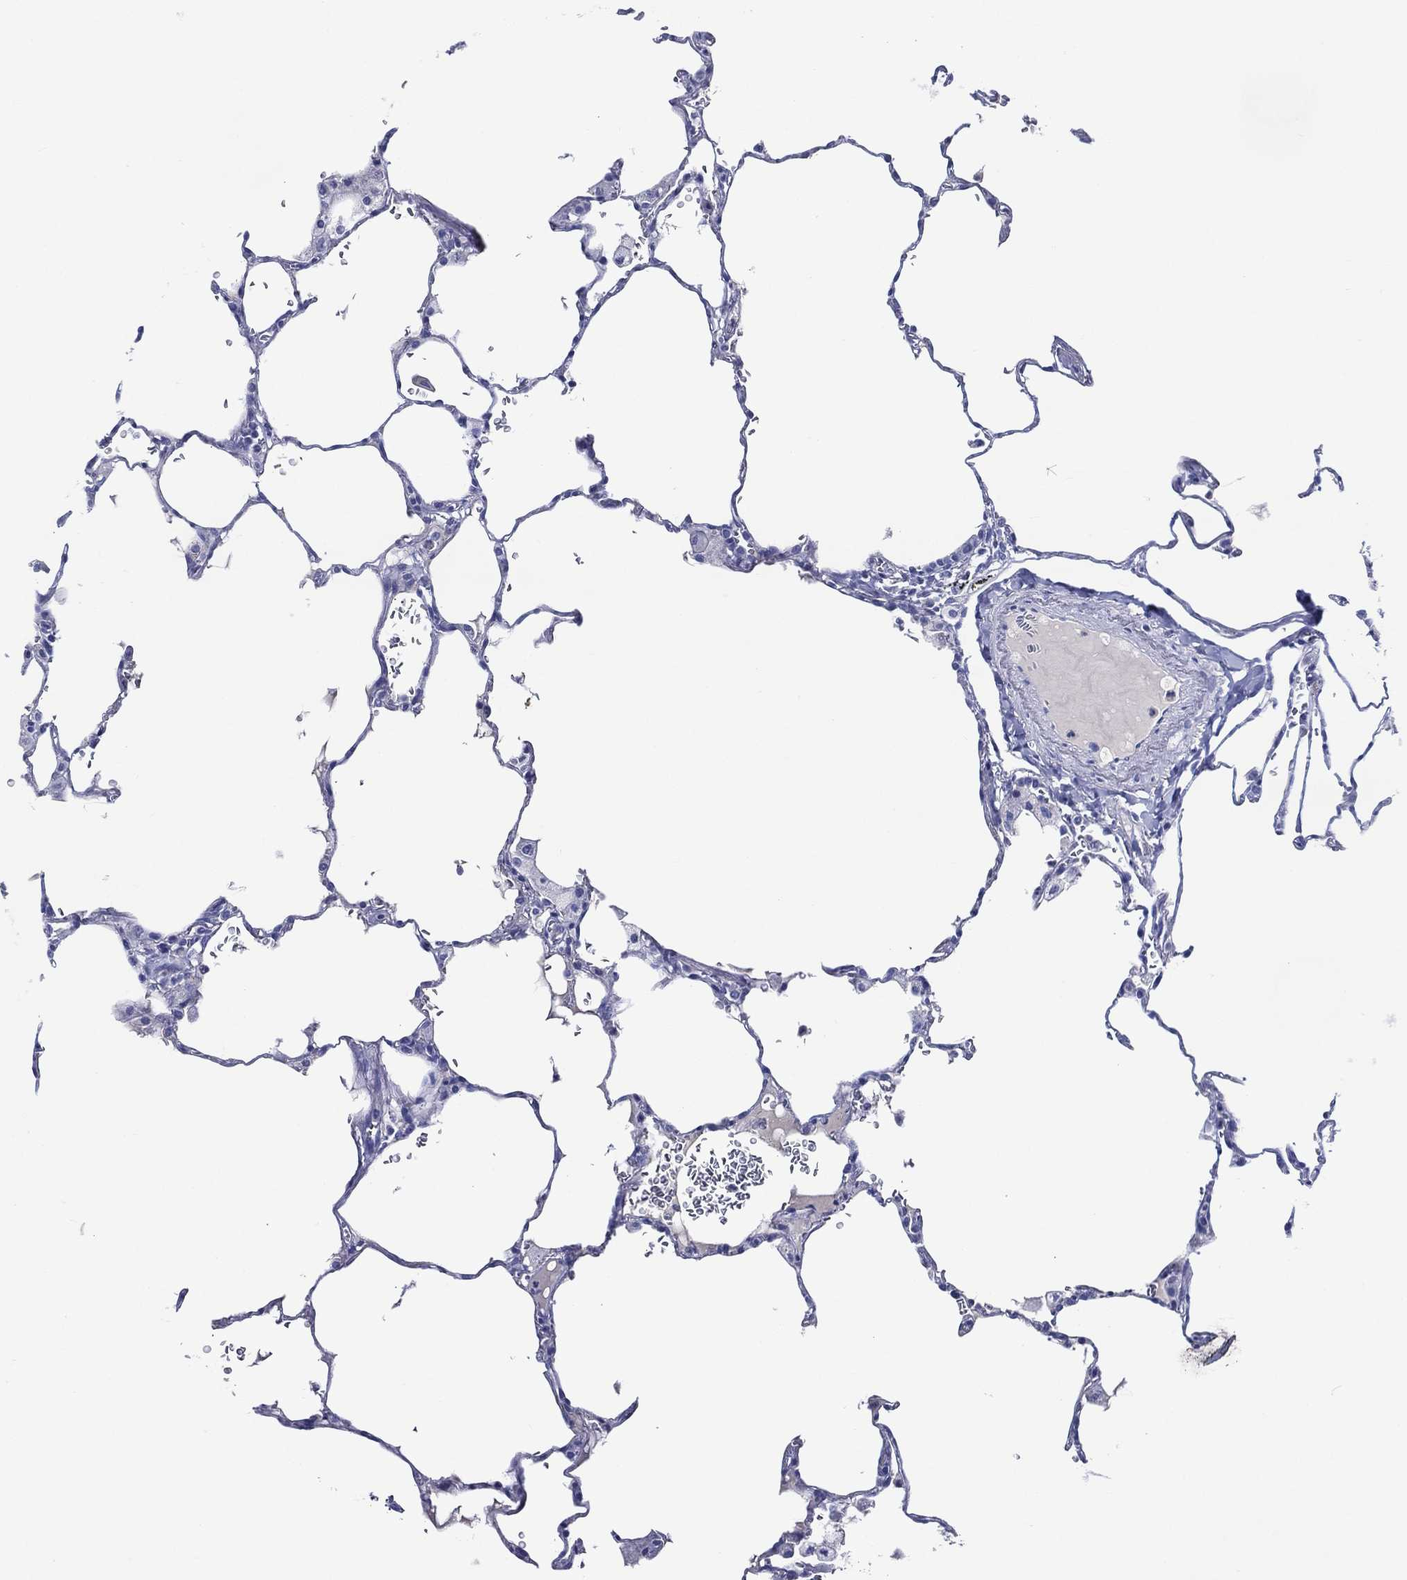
{"staining": {"intensity": "negative", "quantity": "none", "location": "none"}, "tissue": "lung", "cell_type": "Alveolar cells", "image_type": "normal", "snomed": [{"axis": "morphology", "description": "Normal tissue, NOS"}, {"axis": "morphology", "description": "Adenocarcinoma, metastatic, NOS"}, {"axis": "topography", "description": "Lung"}], "caption": "Immunohistochemistry of benign lung reveals no positivity in alveolar cells.", "gene": "ACE2", "patient": {"sex": "male", "age": 45}}